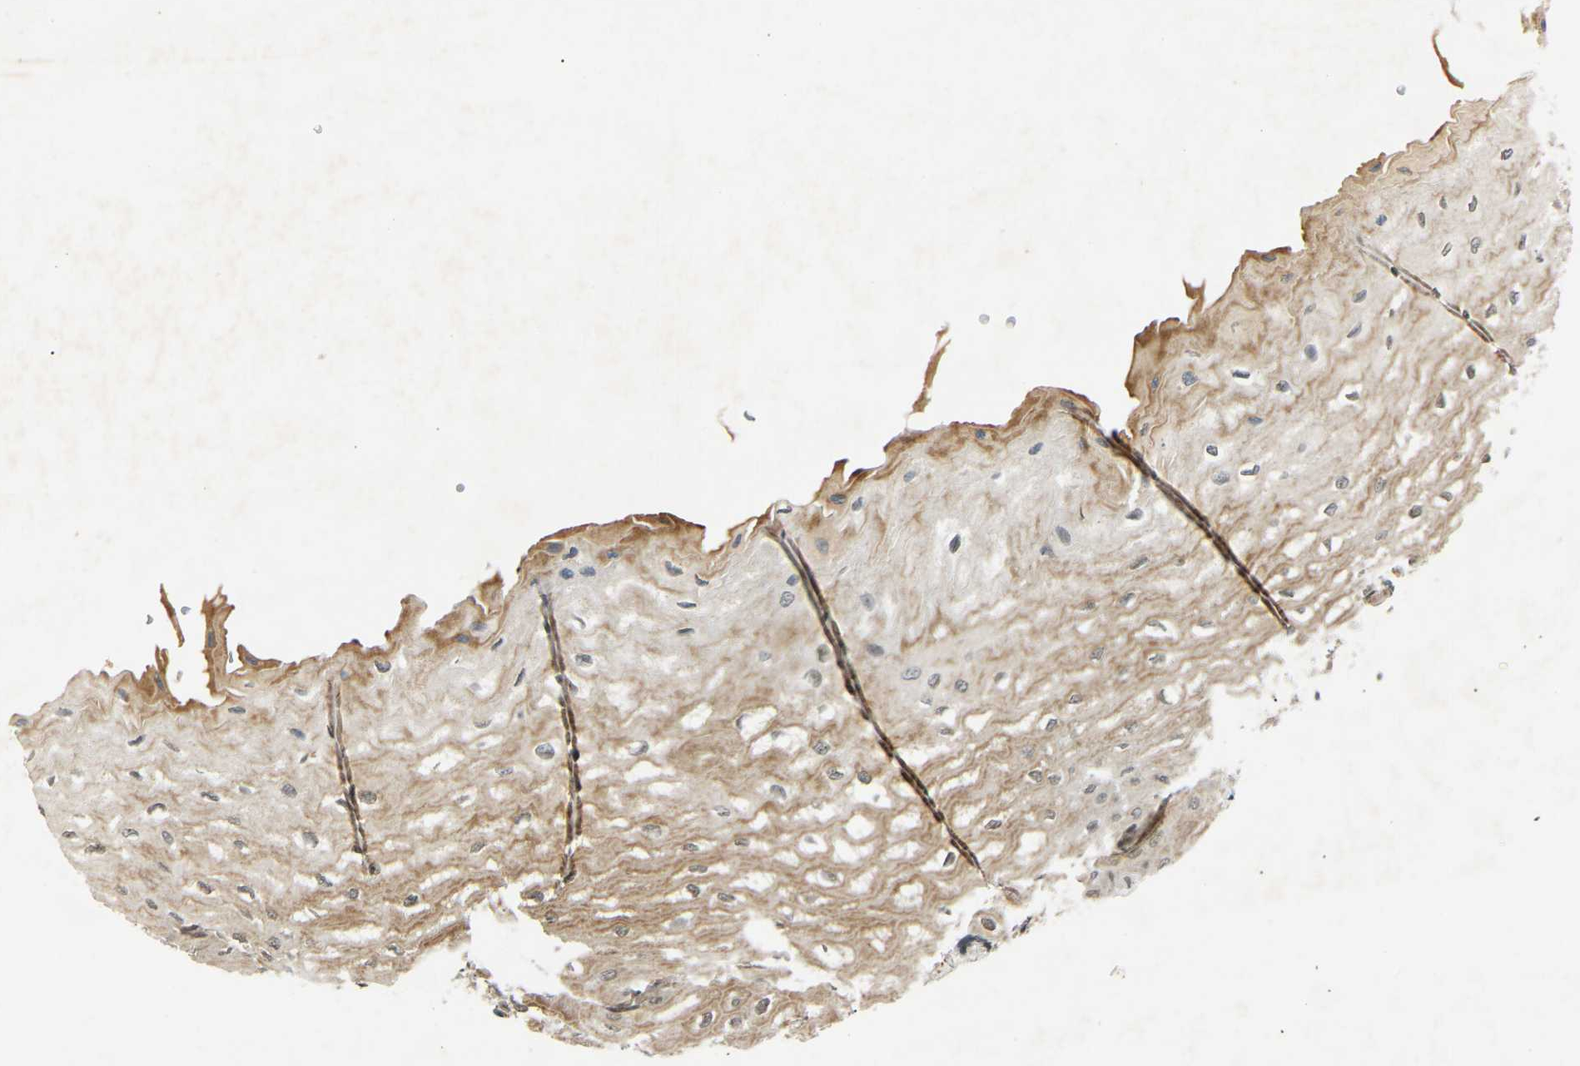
{"staining": {"intensity": "moderate", "quantity": ">75%", "location": "cytoplasmic/membranous,nuclear"}, "tissue": "esophagus", "cell_type": "Squamous epithelial cells", "image_type": "normal", "snomed": [{"axis": "morphology", "description": "Normal tissue, NOS"}, {"axis": "topography", "description": "Esophagus"}], "caption": "Moderate cytoplasmic/membranous,nuclear protein expression is appreciated in approximately >75% of squamous epithelial cells in esophagus. (Brightfield microscopy of DAB IHC at high magnification).", "gene": "RBM15", "patient": {"sex": "male", "age": 54}}